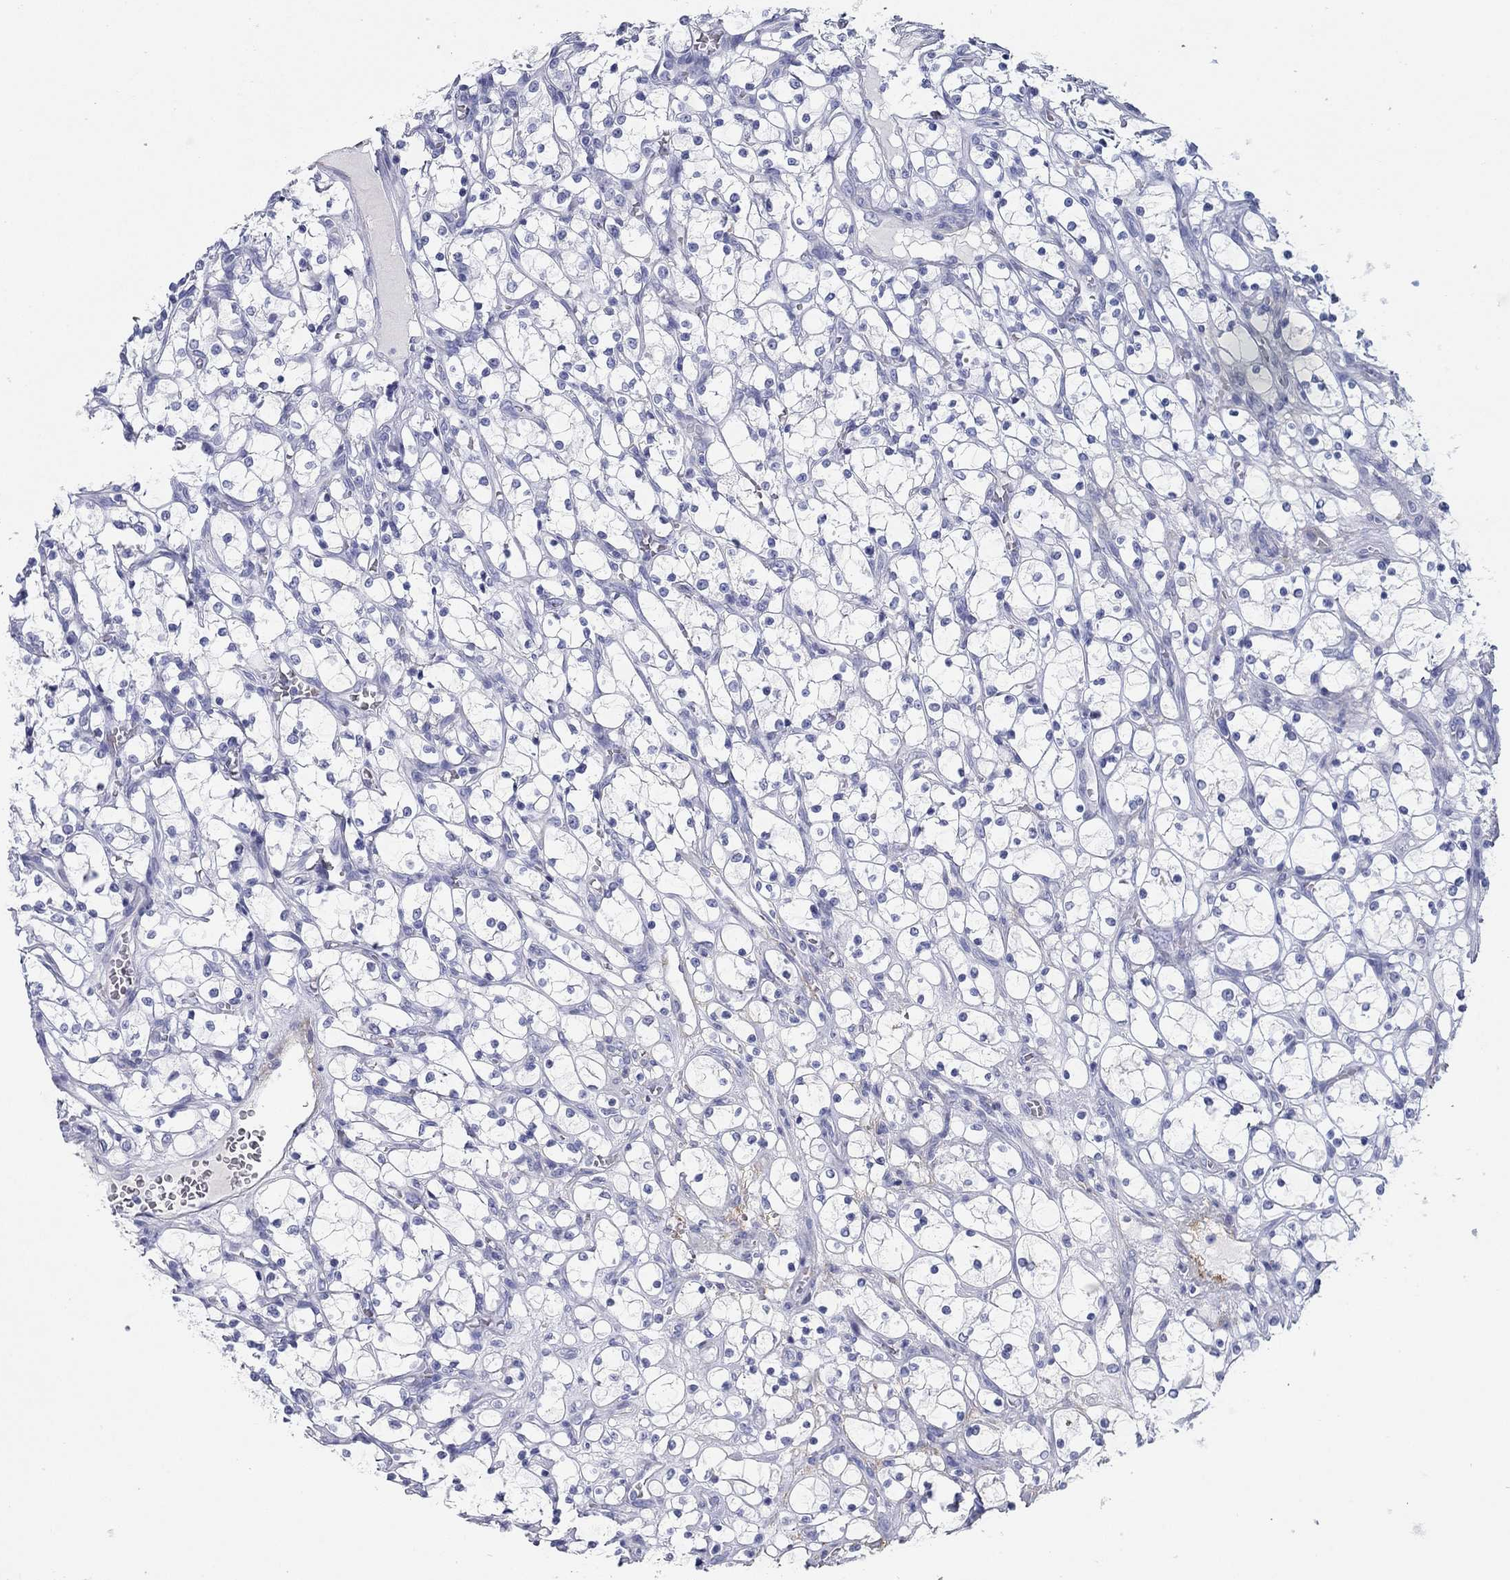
{"staining": {"intensity": "negative", "quantity": "none", "location": "none"}, "tissue": "renal cancer", "cell_type": "Tumor cells", "image_type": "cancer", "snomed": [{"axis": "morphology", "description": "Adenocarcinoma, NOS"}, {"axis": "topography", "description": "Kidney"}], "caption": "This is an IHC micrograph of human adenocarcinoma (renal). There is no expression in tumor cells.", "gene": "GPC1", "patient": {"sex": "female", "age": 69}}